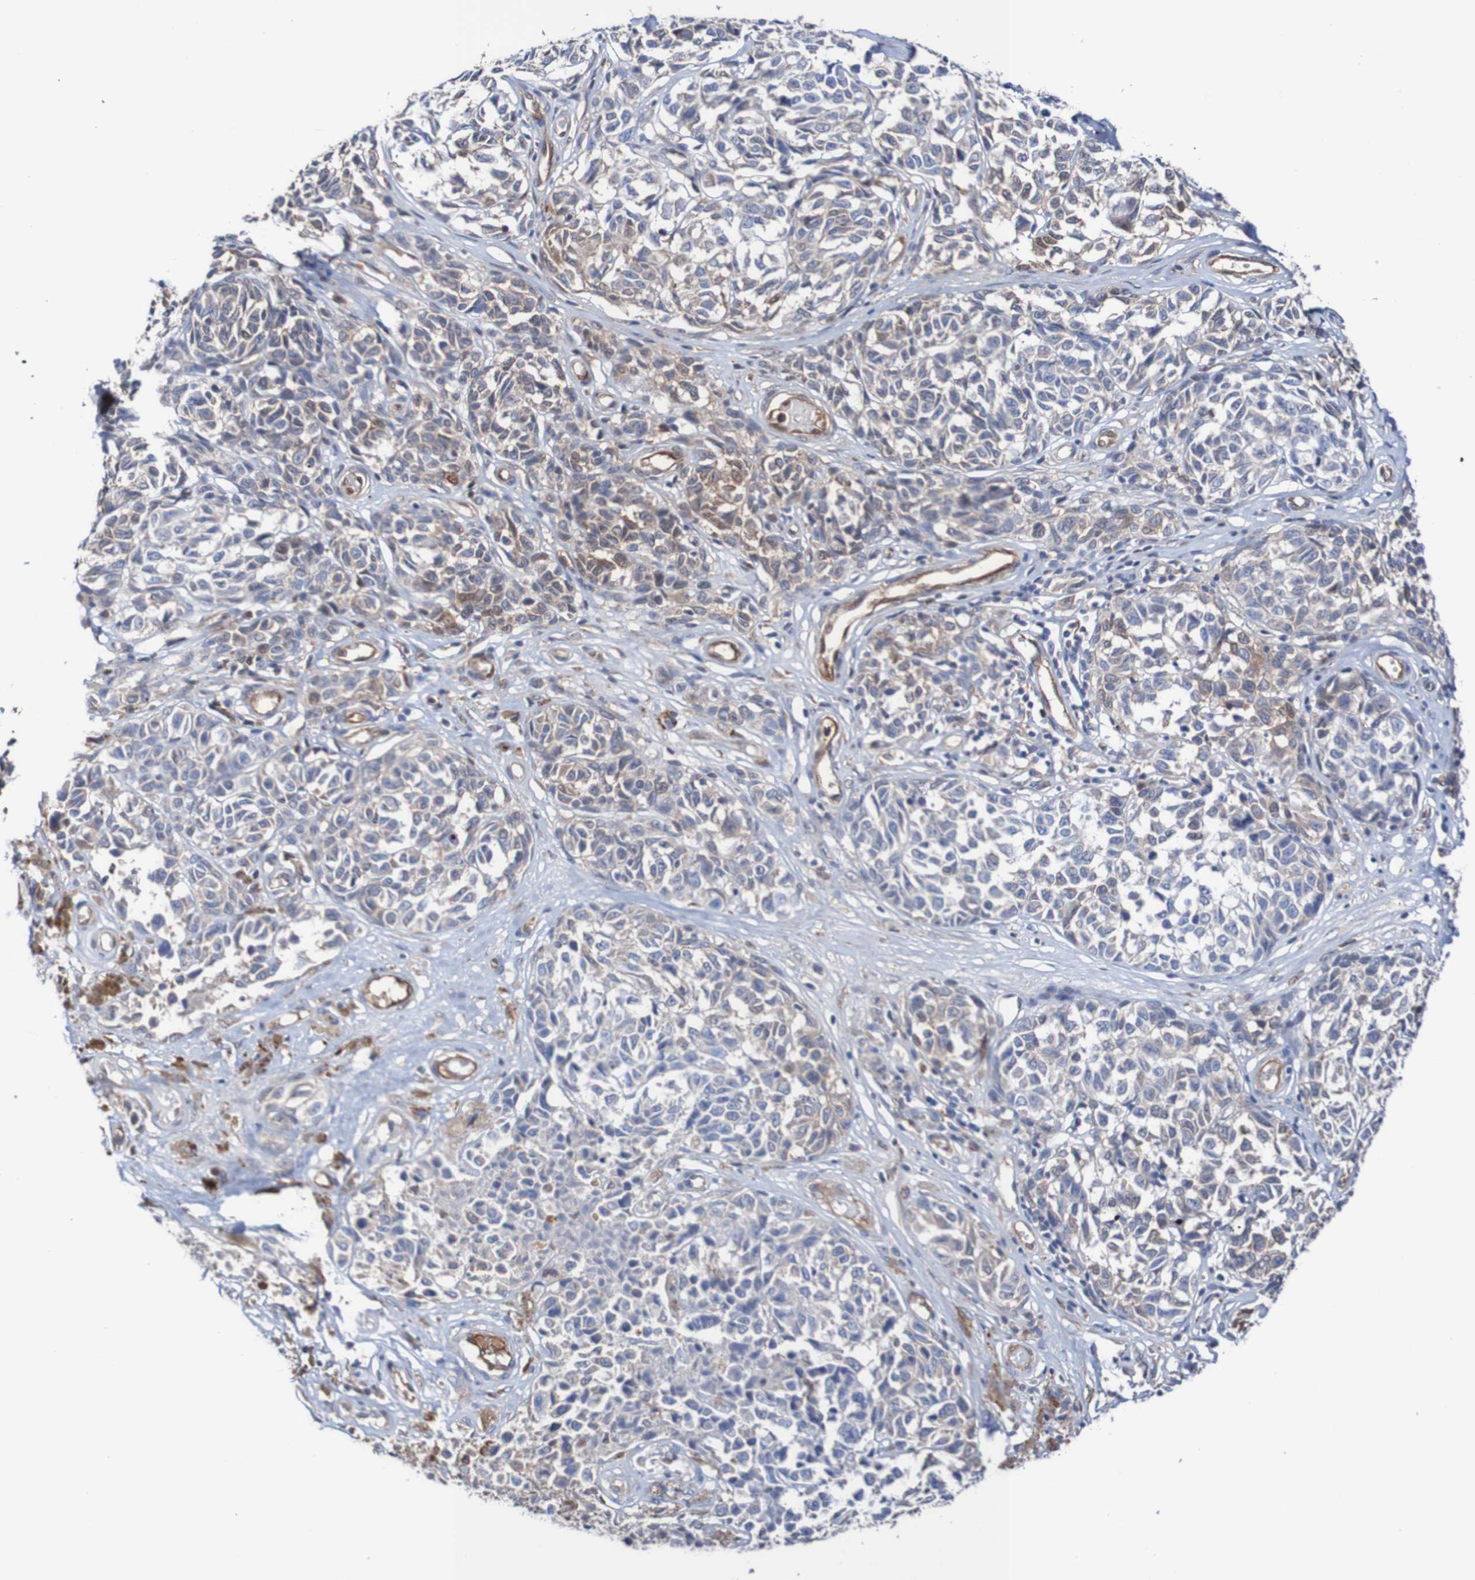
{"staining": {"intensity": "weak", "quantity": "<25%", "location": "cytoplasmic/membranous"}, "tissue": "melanoma", "cell_type": "Tumor cells", "image_type": "cancer", "snomed": [{"axis": "morphology", "description": "Malignant melanoma, NOS"}, {"axis": "topography", "description": "Skin"}], "caption": "Malignant melanoma stained for a protein using immunohistochemistry reveals no staining tumor cells.", "gene": "RIGI", "patient": {"sex": "female", "age": 64}}